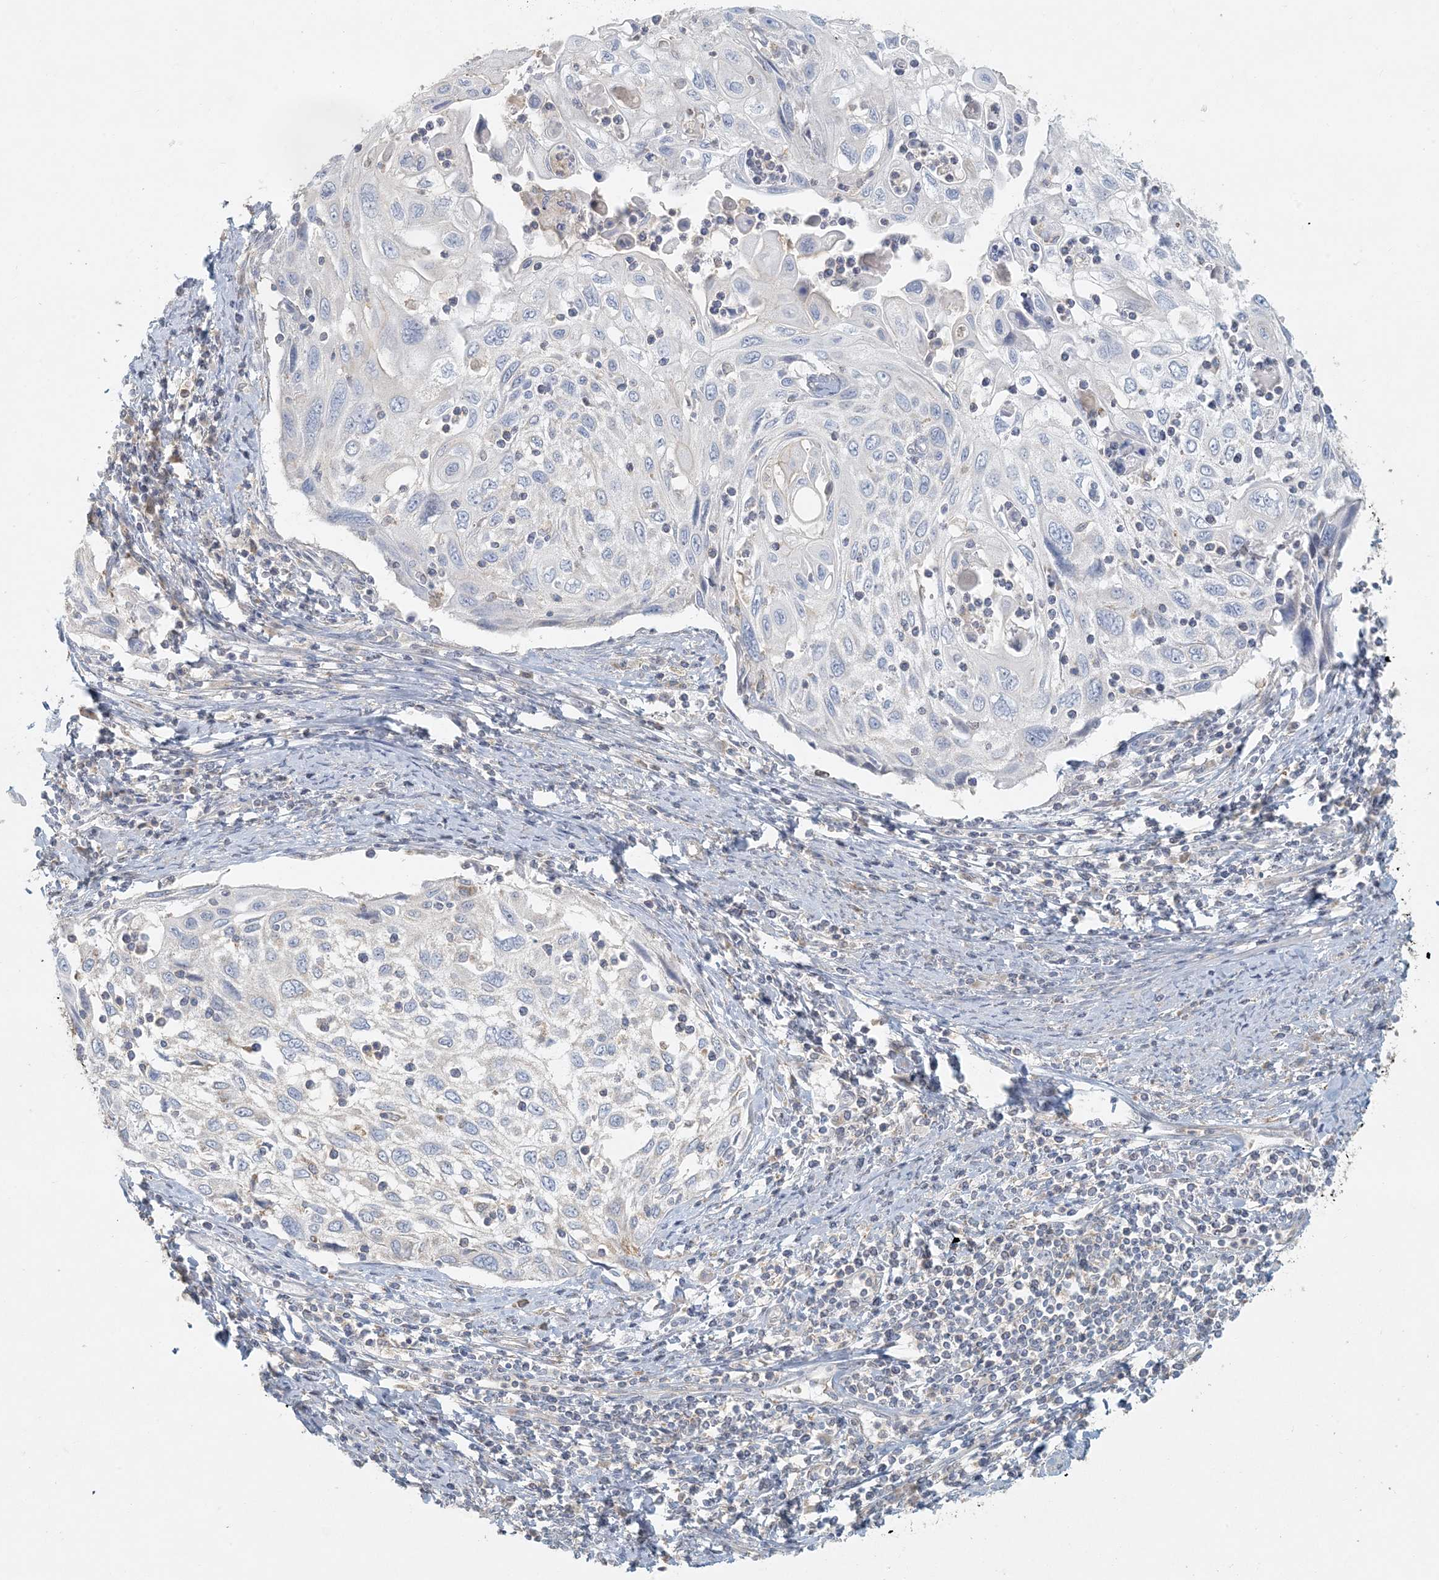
{"staining": {"intensity": "negative", "quantity": "none", "location": "none"}, "tissue": "cervical cancer", "cell_type": "Tumor cells", "image_type": "cancer", "snomed": [{"axis": "morphology", "description": "Squamous cell carcinoma, NOS"}, {"axis": "topography", "description": "Cervix"}], "caption": "A histopathology image of human cervical cancer (squamous cell carcinoma) is negative for staining in tumor cells.", "gene": "HACL1", "patient": {"sex": "female", "age": 70}}